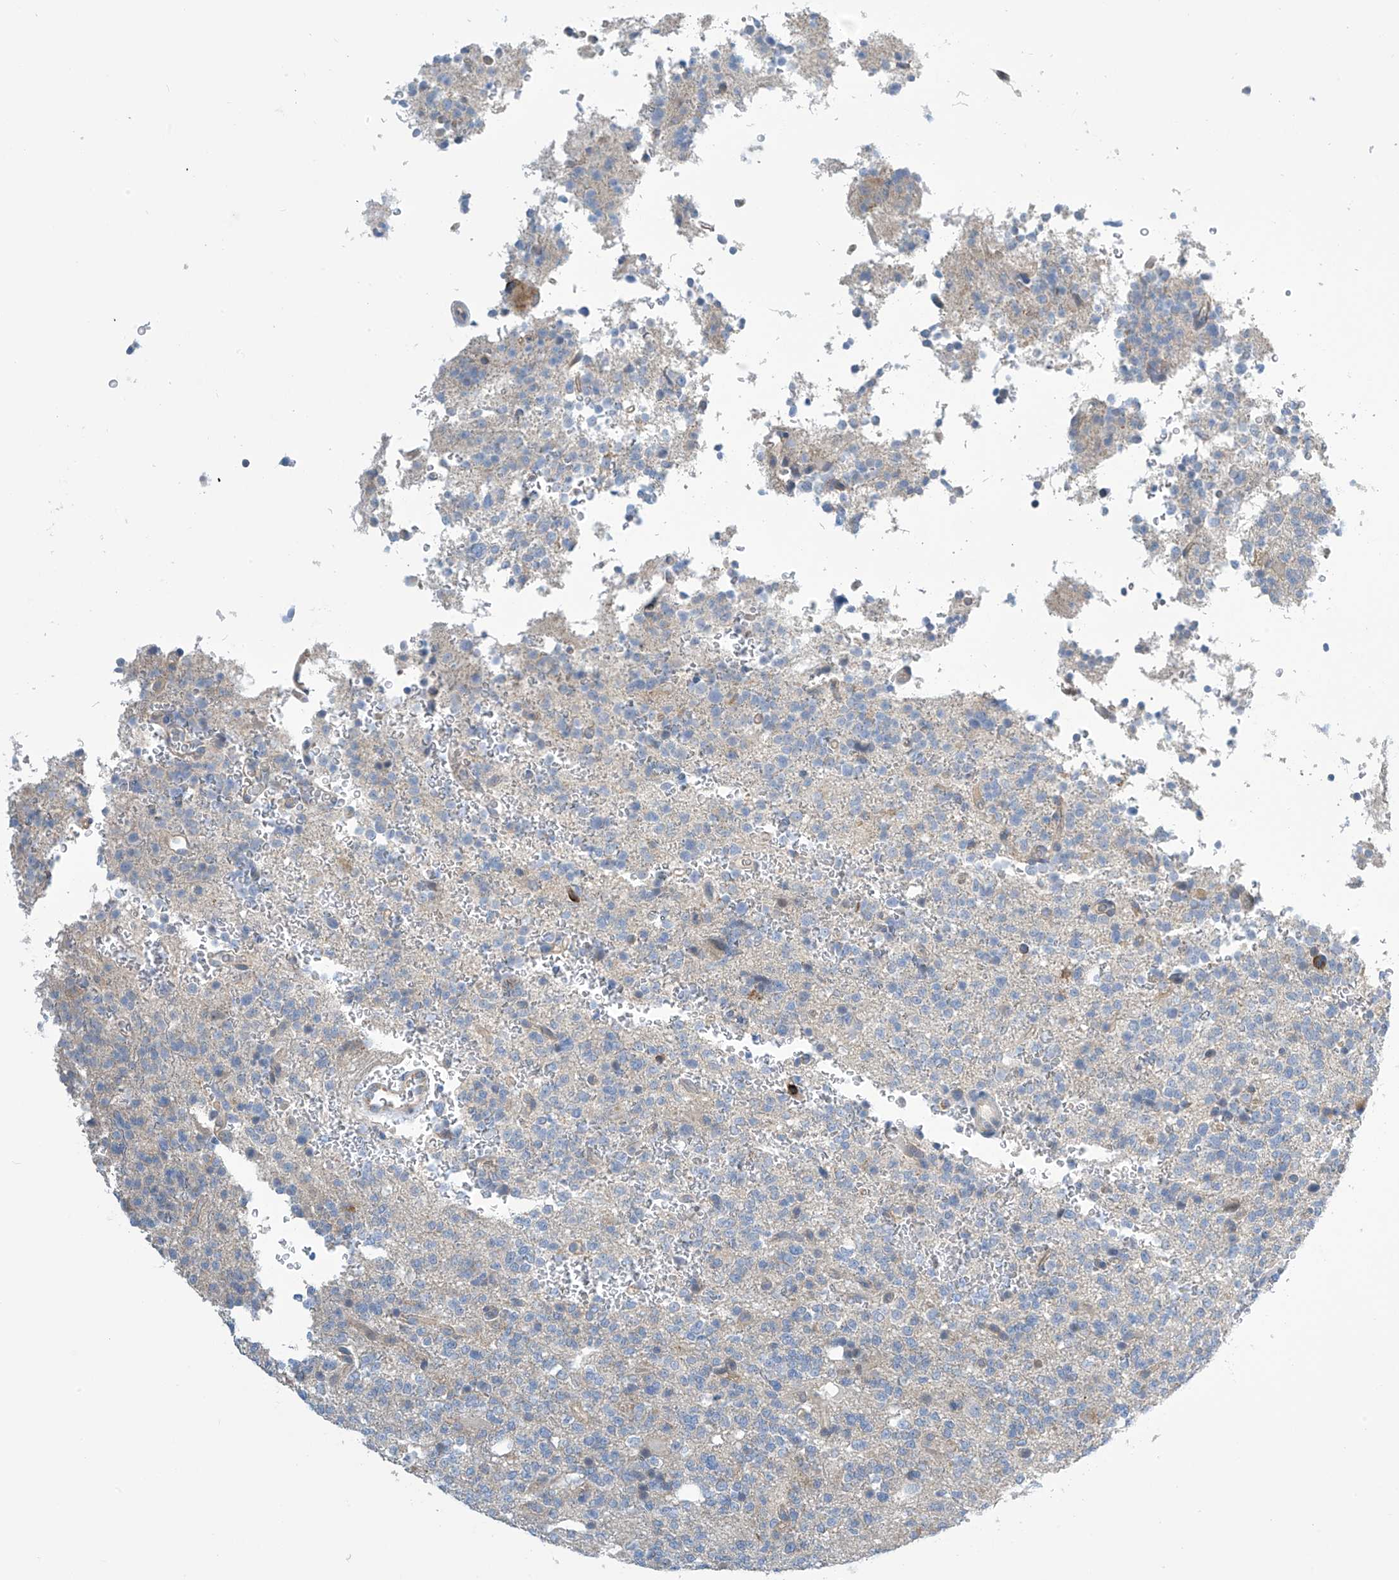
{"staining": {"intensity": "negative", "quantity": "none", "location": "none"}, "tissue": "glioma", "cell_type": "Tumor cells", "image_type": "cancer", "snomed": [{"axis": "morphology", "description": "Glioma, malignant, High grade"}, {"axis": "topography", "description": "Brain"}], "caption": "Tumor cells show no significant protein expression in glioma.", "gene": "IBA57", "patient": {"sex": "female", "age": 62}}